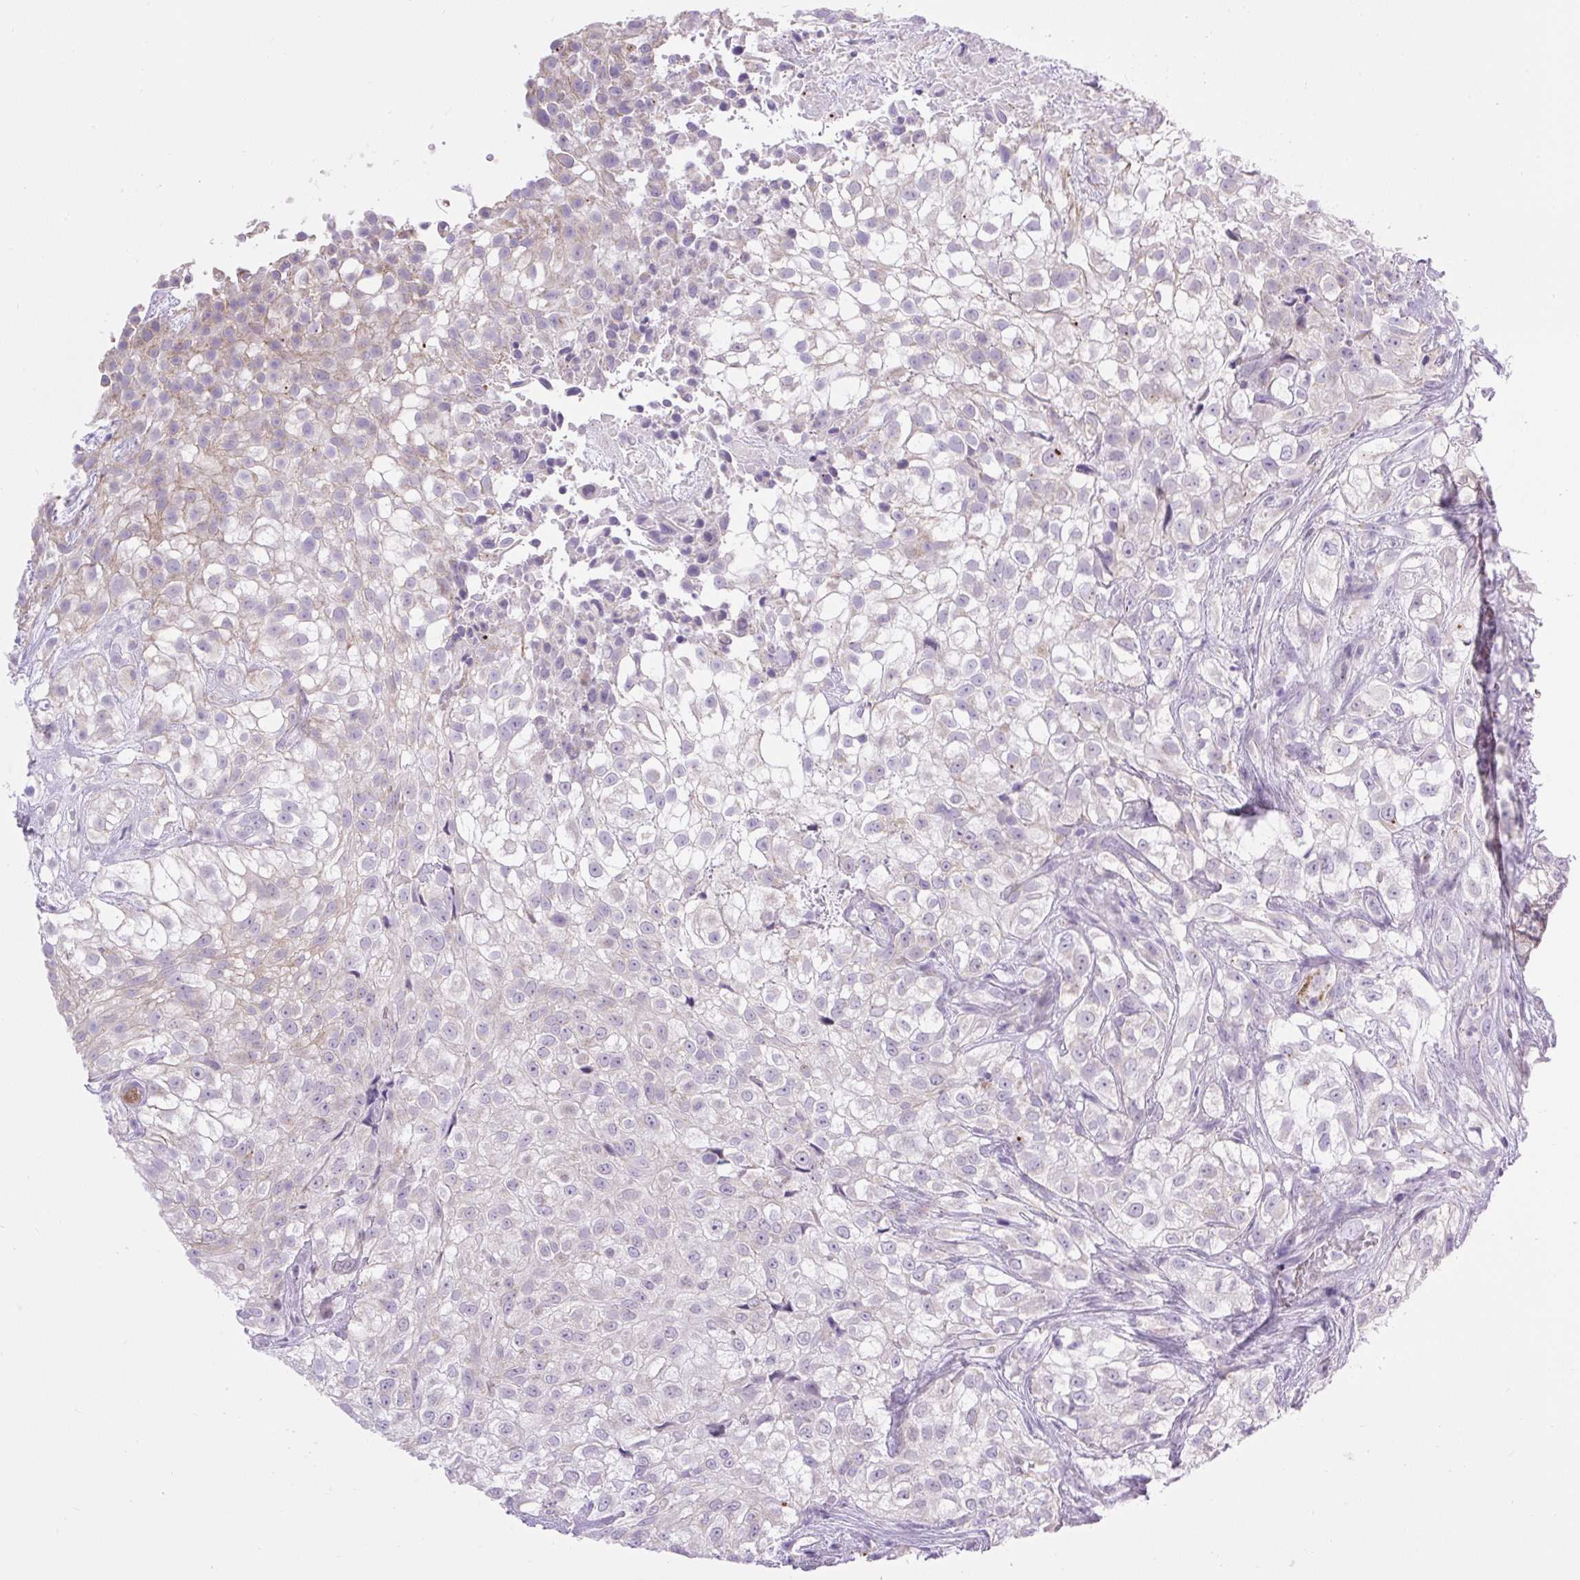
{"staining": {"intensity": "weak", "quantity": "<25%", "location": "cytoplasmic/membranous"}, "tissue": "urothelial cancer", "cell_type": "Tumor cells", "image_type": "cancer", "snomed": [{"axis": "morphology", "description": "Urothelial carcinoma, High grade"}, {"axis": "topography", "description": "Urinary bladder"}], "caption": "An immunohistochemistry micrograph of high-grade urothelial carcinoma is shown. There is no staining in tumor cells of high-grade urothelial carcinoma.", "gene": "RNASE10", "patient": {"sex": "male", "age": 56}}